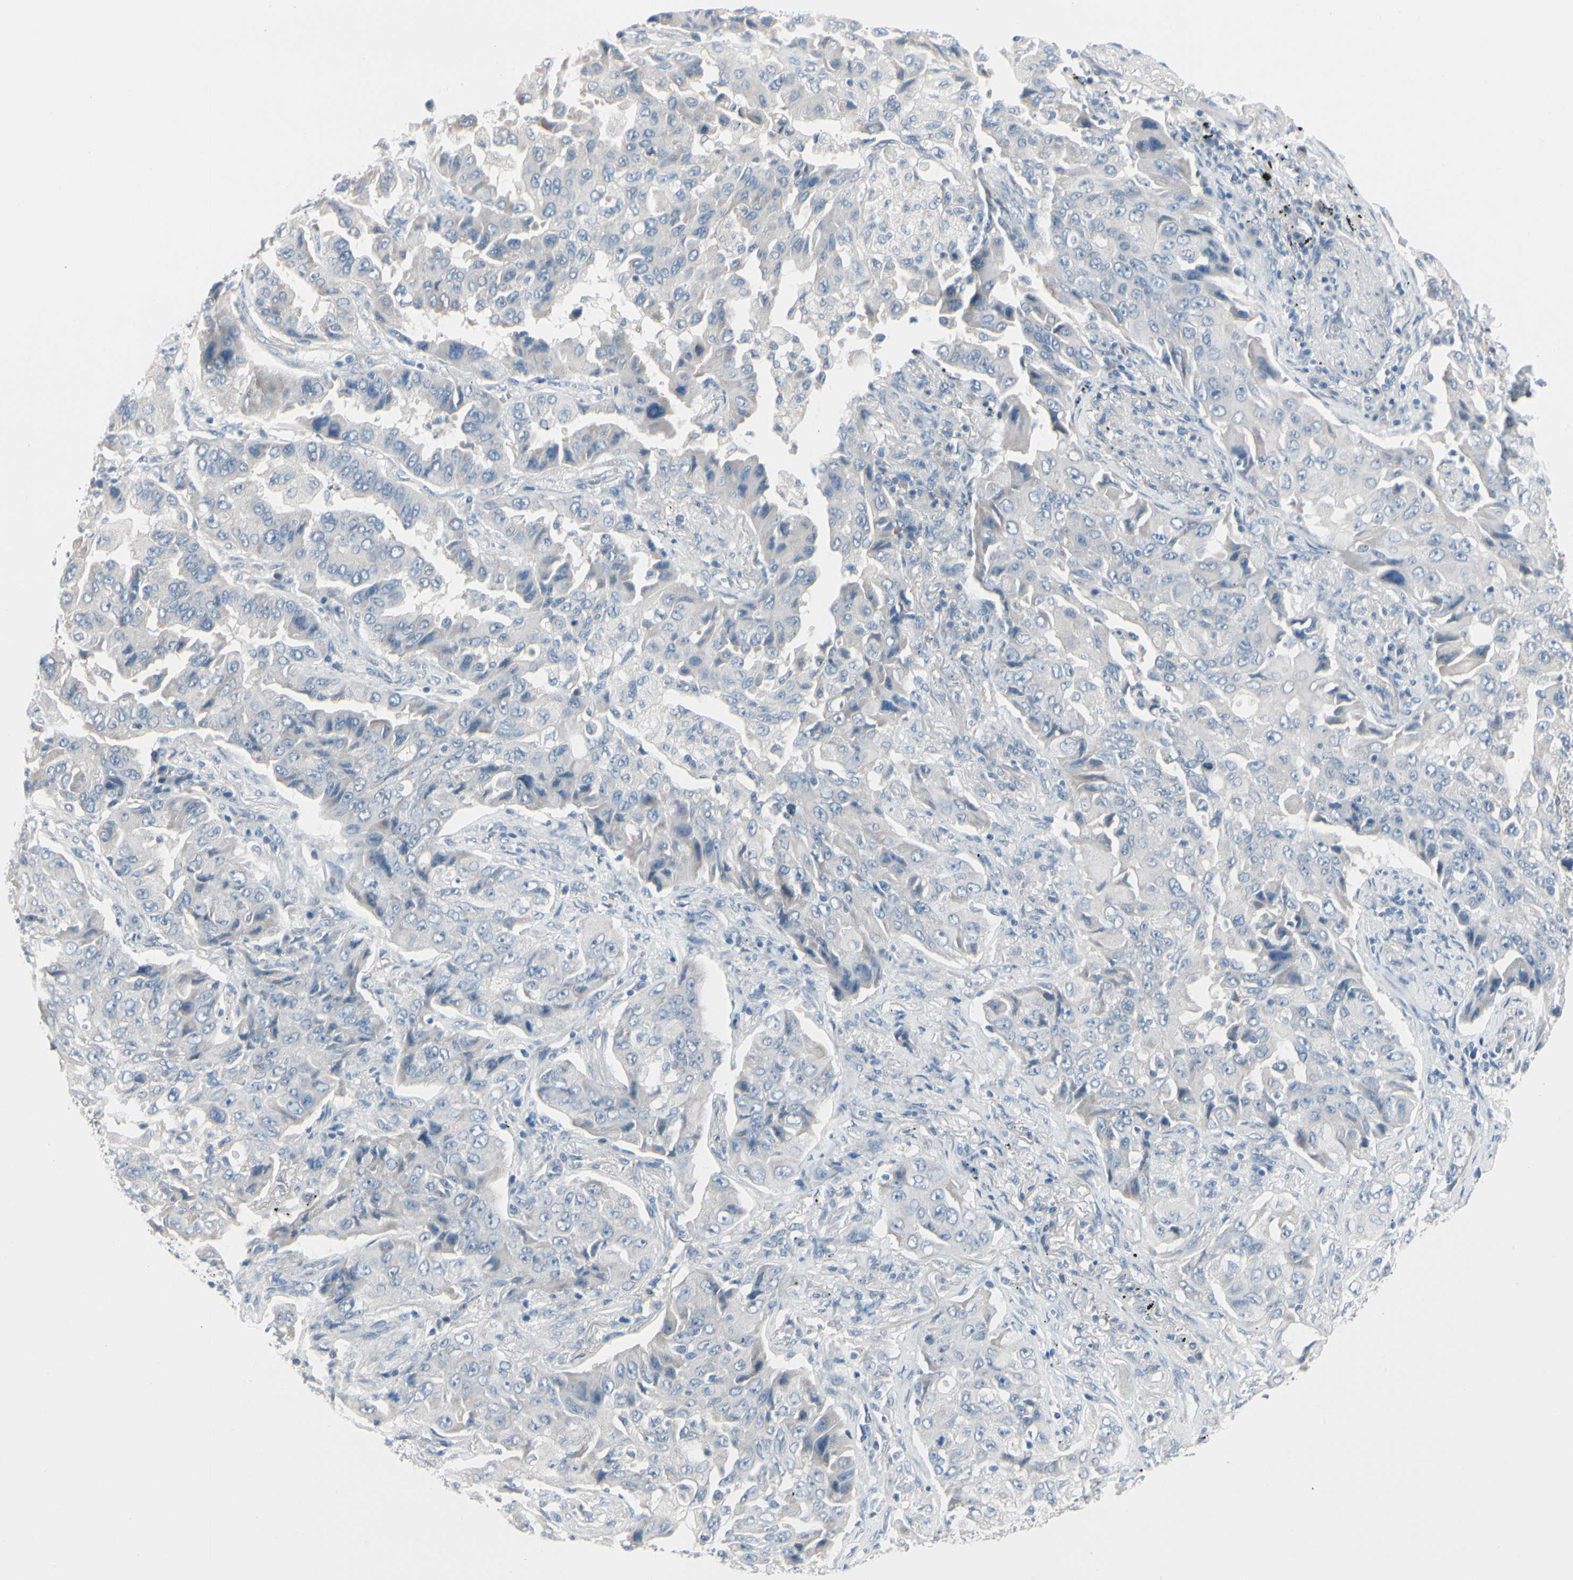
{"staining": {"intensity": "negative", "quantity": "none", "location": "none"}, "tissue": "lung cancer", "cell_type": "Tumor cells", "image_type": "cancer", "snomed": [{"axis": "morphology", "description": "Adenocarcinoma, NOS"}, {"axis": "topography", "description": "Lung"}], "caption": "This is an IHC micrograph of adenocarcinoma (lung). There is no staining in tumor cells.", "gene": "PGR", "patient": {"sex": "female", "age": 65}}